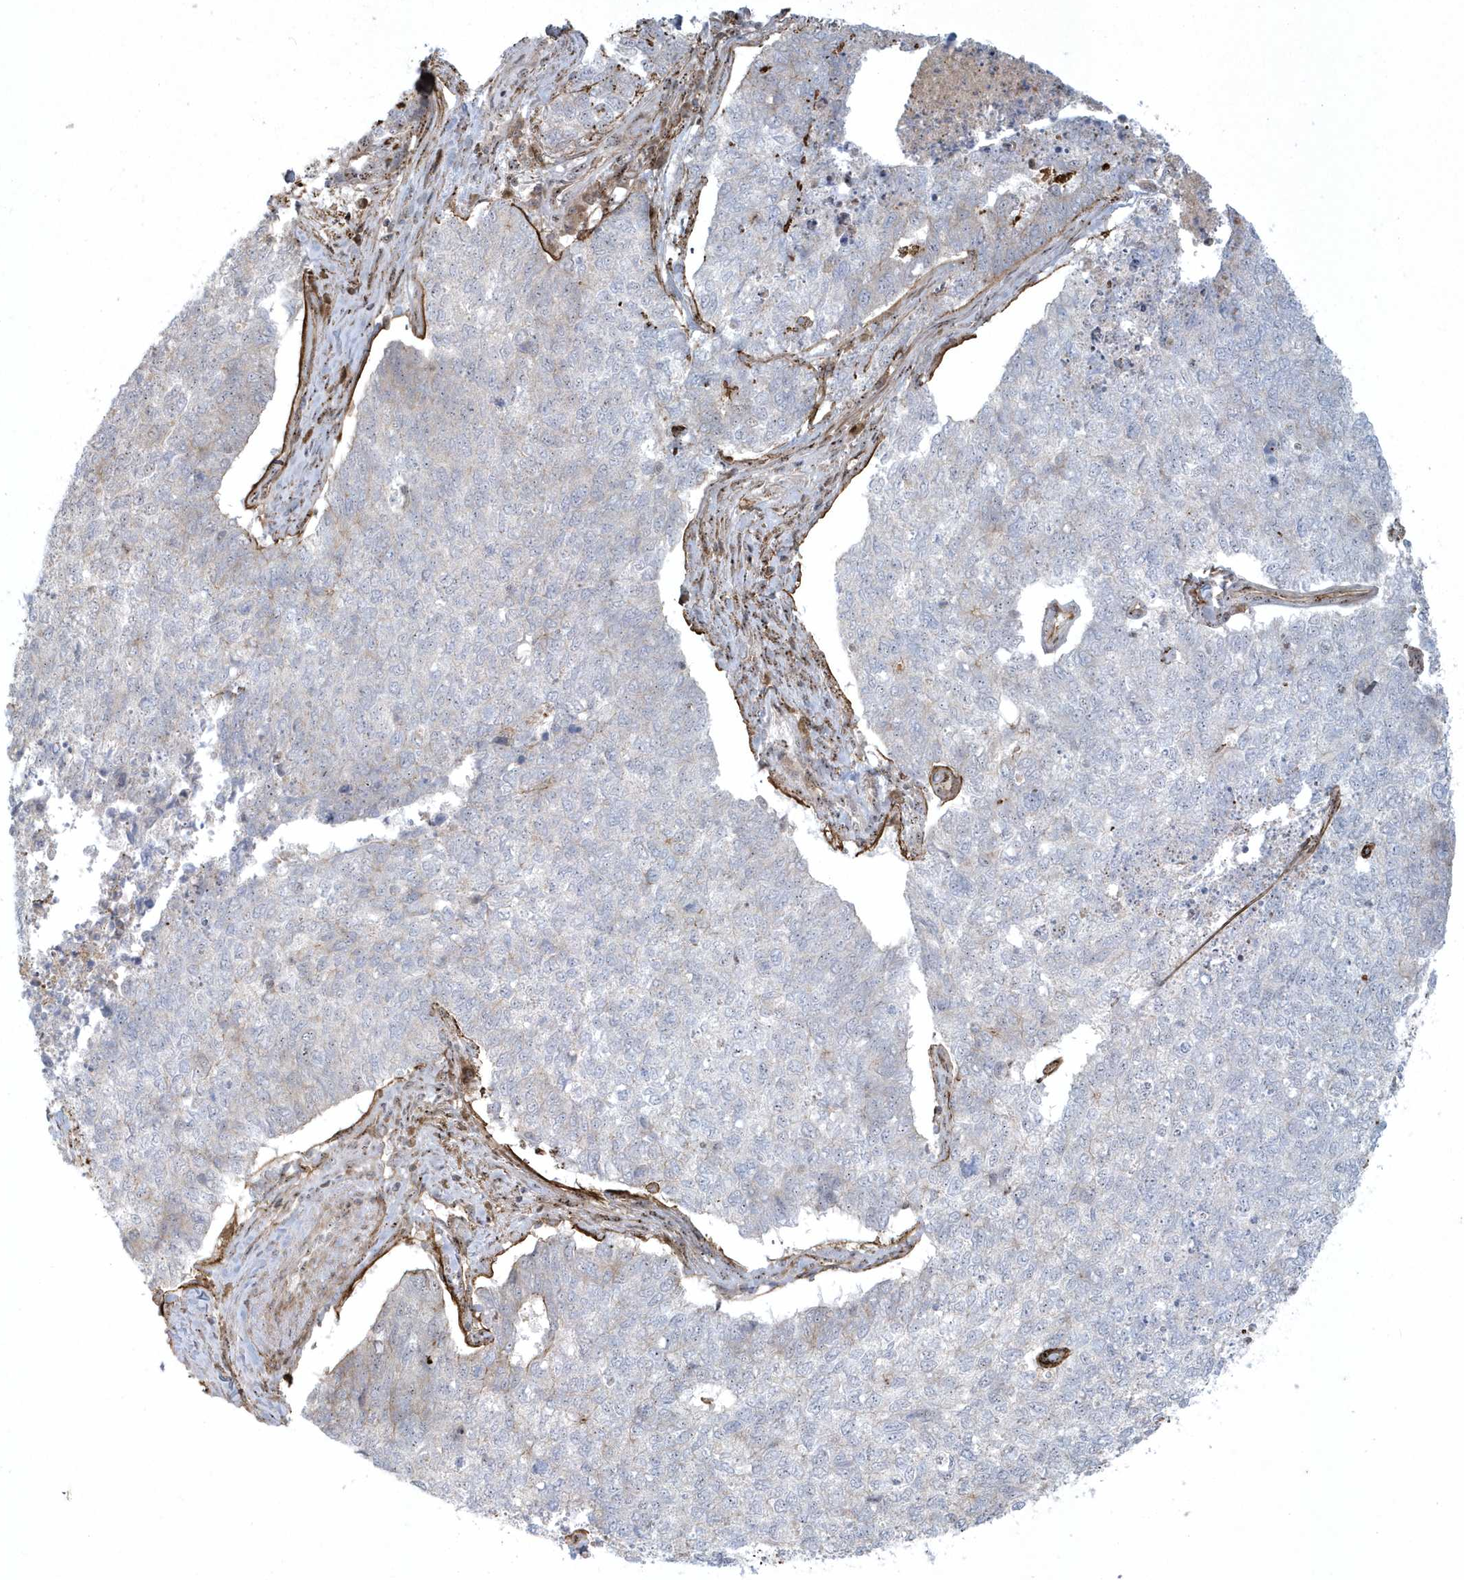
{"staining": {"intensity": "negative", "quantity": "none", "location": "none"}, "tissue": "cervical cancer", "cell_type": "Tumor cells", "image_type": "cancer", "snomed": [{"axis": "morphology", "description": "Squamous cell carcinoma, NOS"}, {"axis": "topography", "description": "Cervix"}], "caption": "This micrograph is of cervical cancer (squamous cell carcinoma) stained with IHC to label a protein in brown with the nuclei are counter-stained blue. There is no expression in tumor cells.", "gene": "MASP2", "patient": {"sex": "female", "age": 63}}